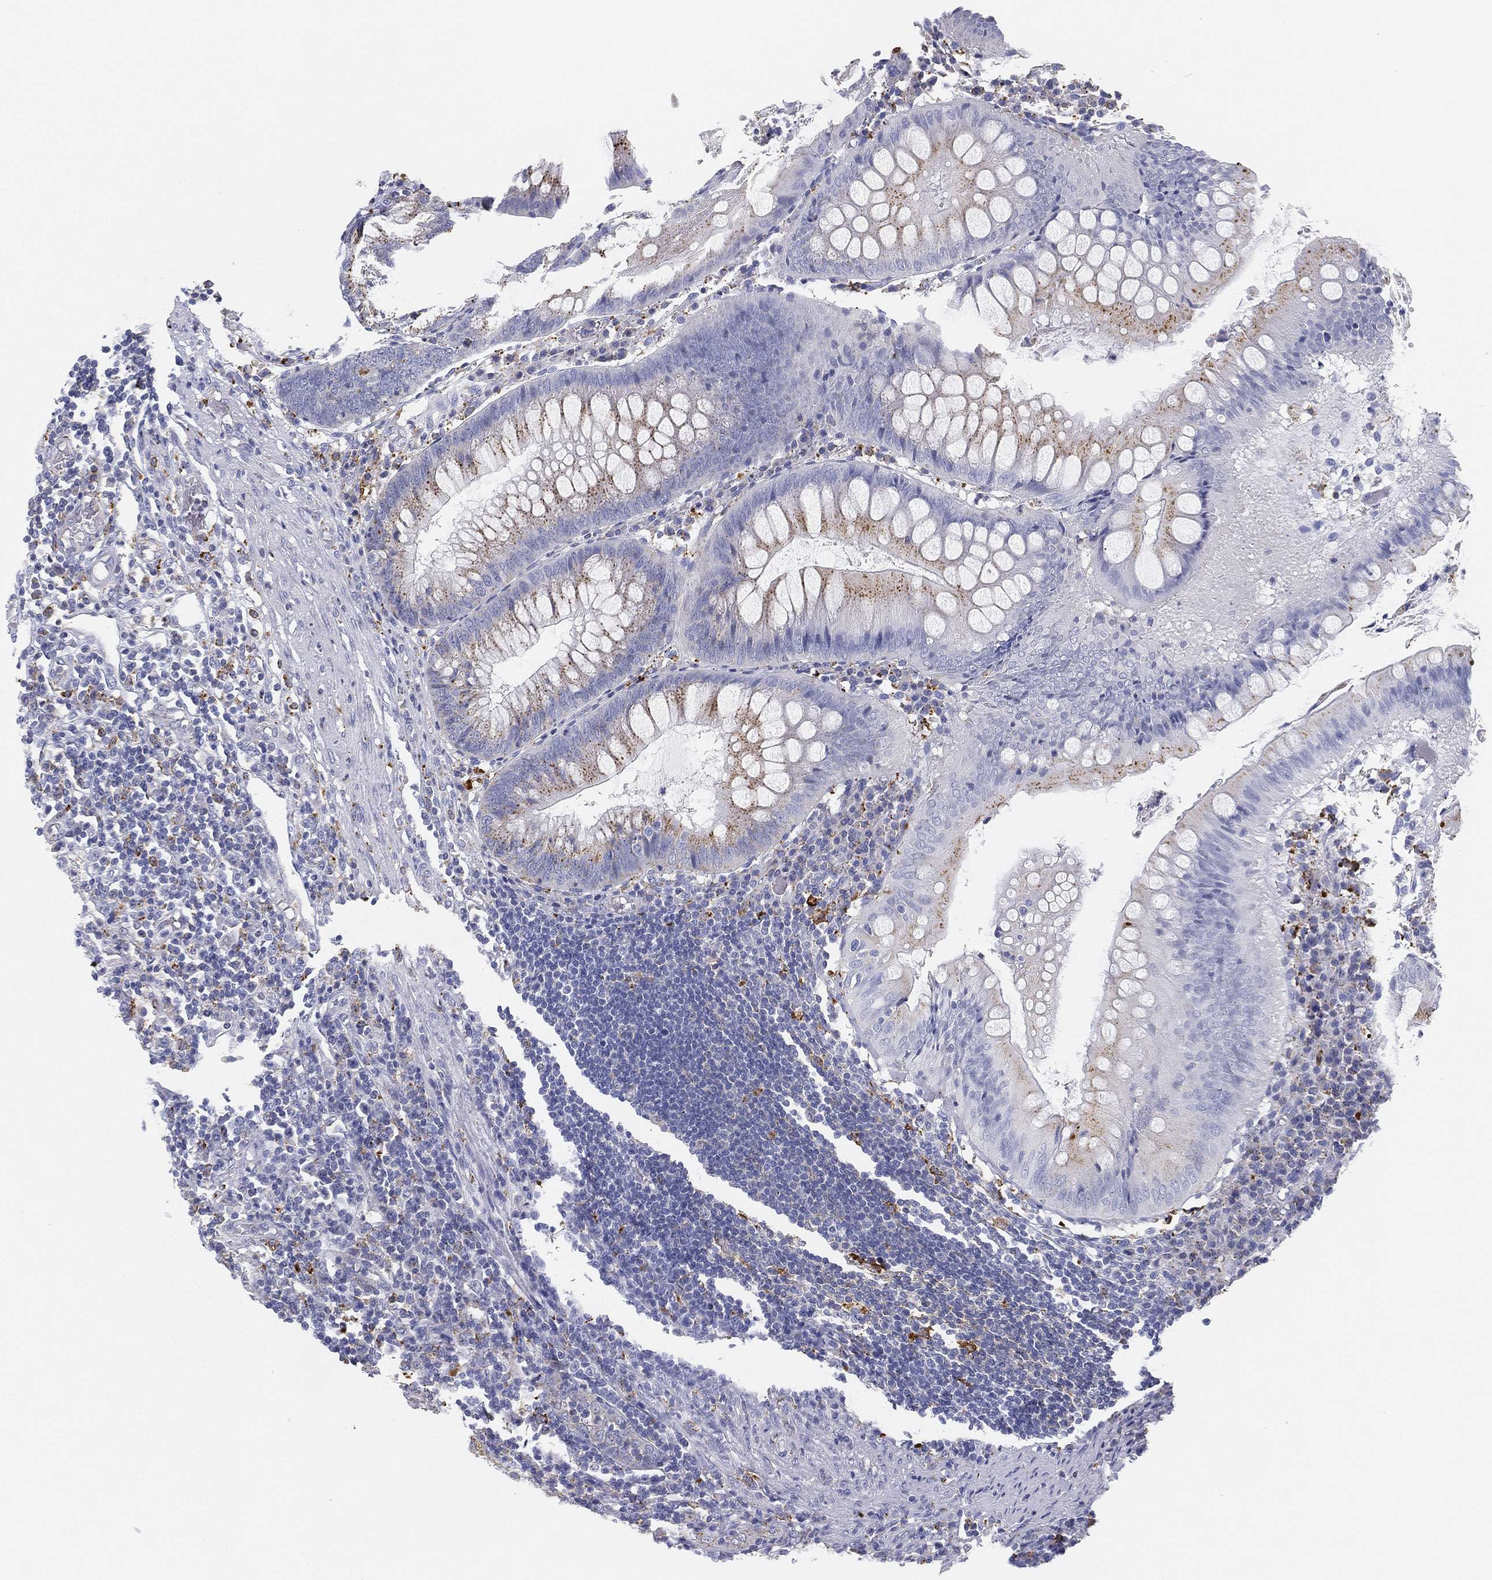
{"staining": {"intensity": "weak", "quantity": "<25%", "location": "cytoplasmic/membranous"}, "tissue": "appendix", "cell_type": "Glandular cells", "image_type": "normal", "snomed": [{"axis": "morphology", "description": "Normal tissue, NOS"}, {"axis": "morphology", "description": "Inflammation, NOS"}, {"axis": "topography", "description": "Appendix"}], "caption": "IHC micrograph of normal human appendix stained for a protein (brown), which displays no positivity in glandular cells.", "gene": "NPC2", "patient": {"sex": "male", "age": 16}}